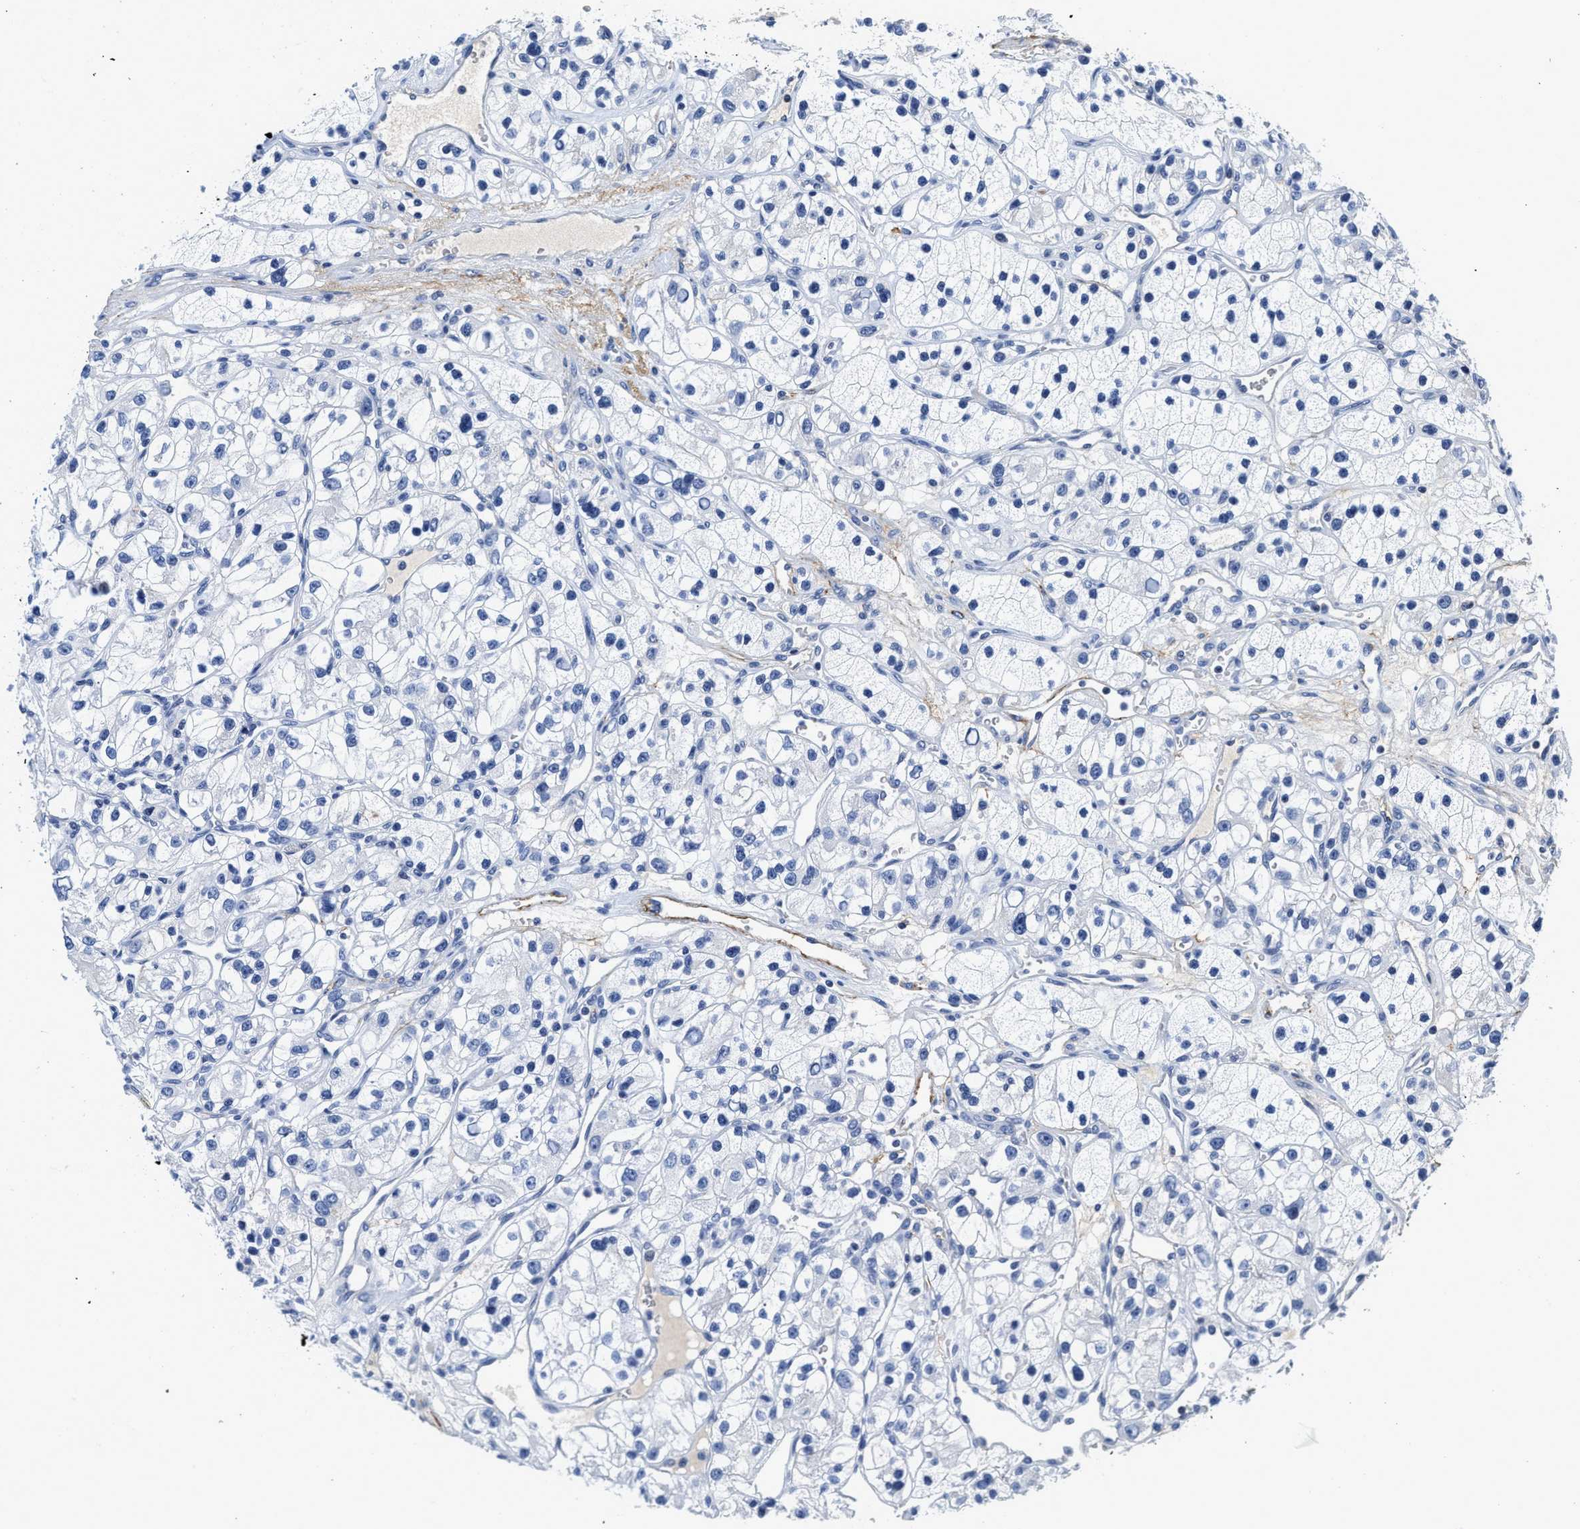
{"staining": {"intensity": "negative", "quantity": "none", "location": "none"}, "tissue": "renal cancer", "cell_type": "Tumor cells", "image_type": "cancer", "snomed": [{"axis": "morphology", "description": "Adenocarcinoma, NOS"}, {"axis": "topography", "description": "Kidney"}], "caption": "Immunohistochemistry of human adenocarcinoma (renal) exhibits no staining in tumor cells.", "gene": "FBLN2", "patient": {"sex": "female", "age": 57}}